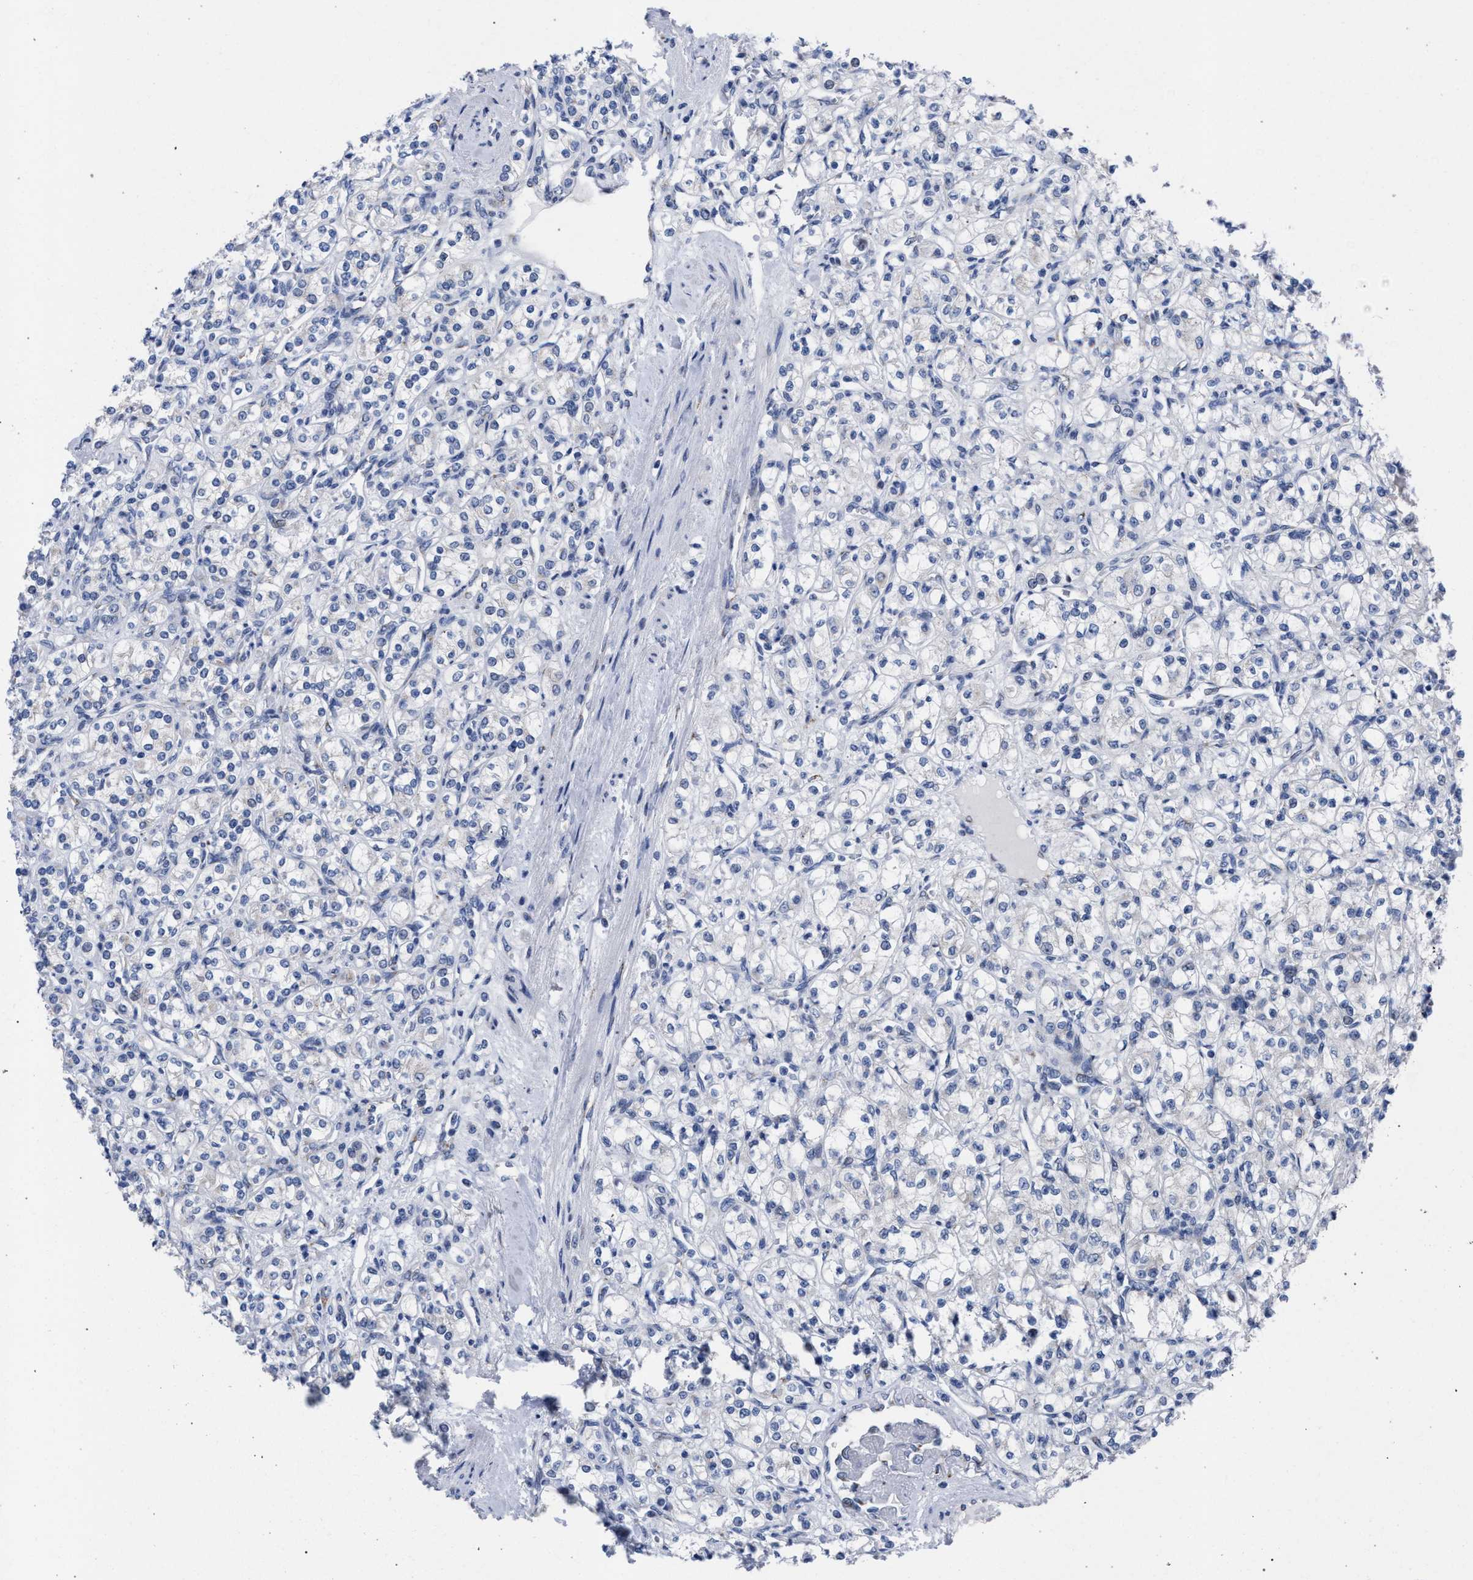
{"staining": {"intensity": "negative", "quantity": "none", "location": "none"}, "tissue": "renal cancer", "cell_type": "Tumor cells", "image_type": "cancer", "snomed": [{"axis": "morphology", "description": "Adenocarcinoma, NOS"}, {"axis": "topography", "description": "Kidney"}], "caption": "This photomicrograph is of renal adenocarcinoma stained with immunohistochemistry (IHC) to label a protein in brown with the nuclei are counter-stained blue. There is no staining in tumor cells.", "gene": "GOLGA2", "patient": {"sex": "male", "age": 77}}